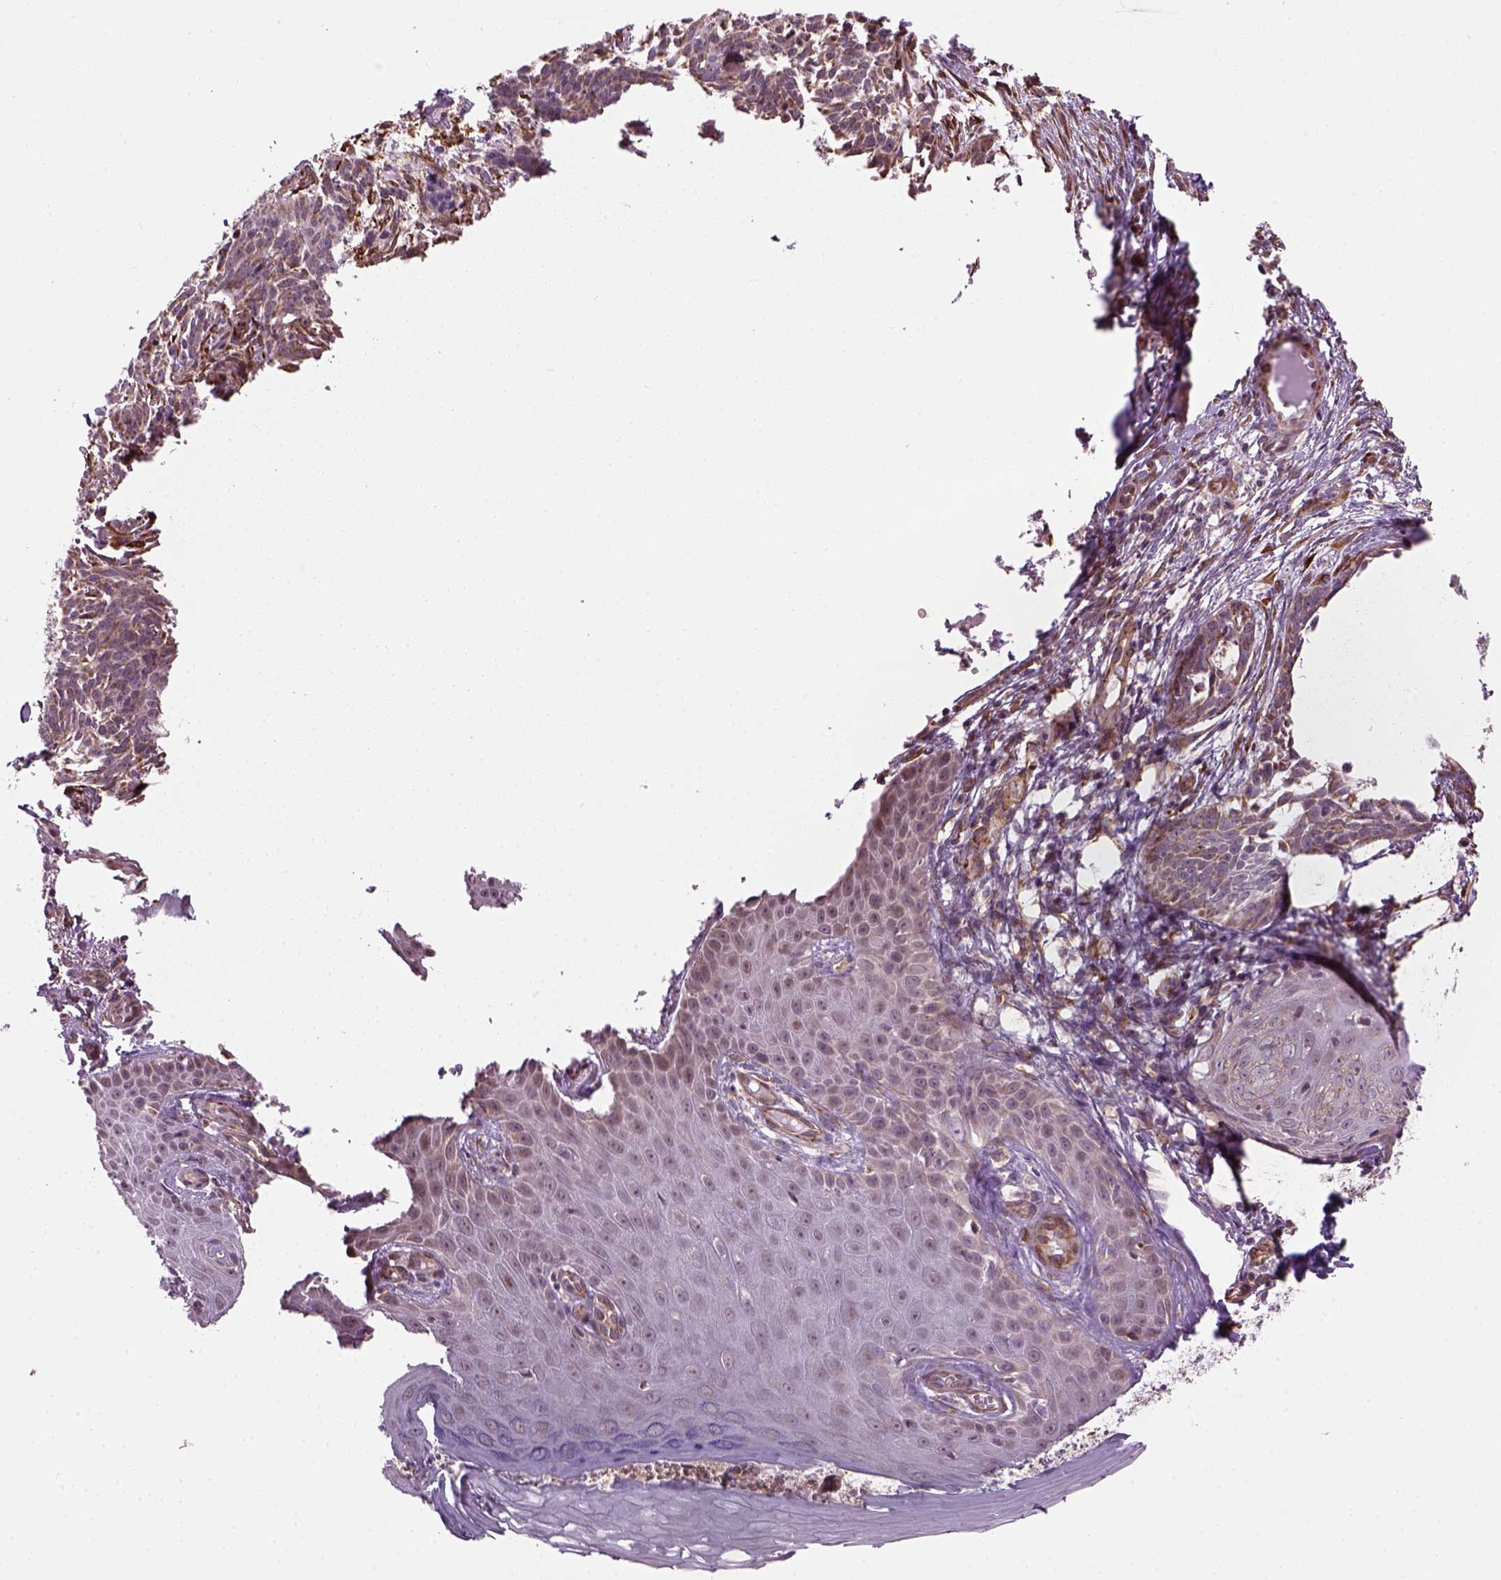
{"staining": {"intensity": "weak", "quantity": ">75%", "location": "cytoplasmic/membranous"}, "tissue": "skin cancer", "cell_type": "Tumor cells", "image_type": "cancer", "snomed": [{"axis": "morphology", "description": "Basal cell carcinoma"}, {"axis": "topography", "description": "Skin"}], "caption": "A high-resolution micrograph shows IHC staining of skin cancer (basal cell carcinoma), which displays weak cytoplasmic/membranous staining in approximately >75% of tumor cells. (IHC, brightfield microscopy, high magnification).", "gene": "XK", "patient": {"sex": "male", "age": 88}}